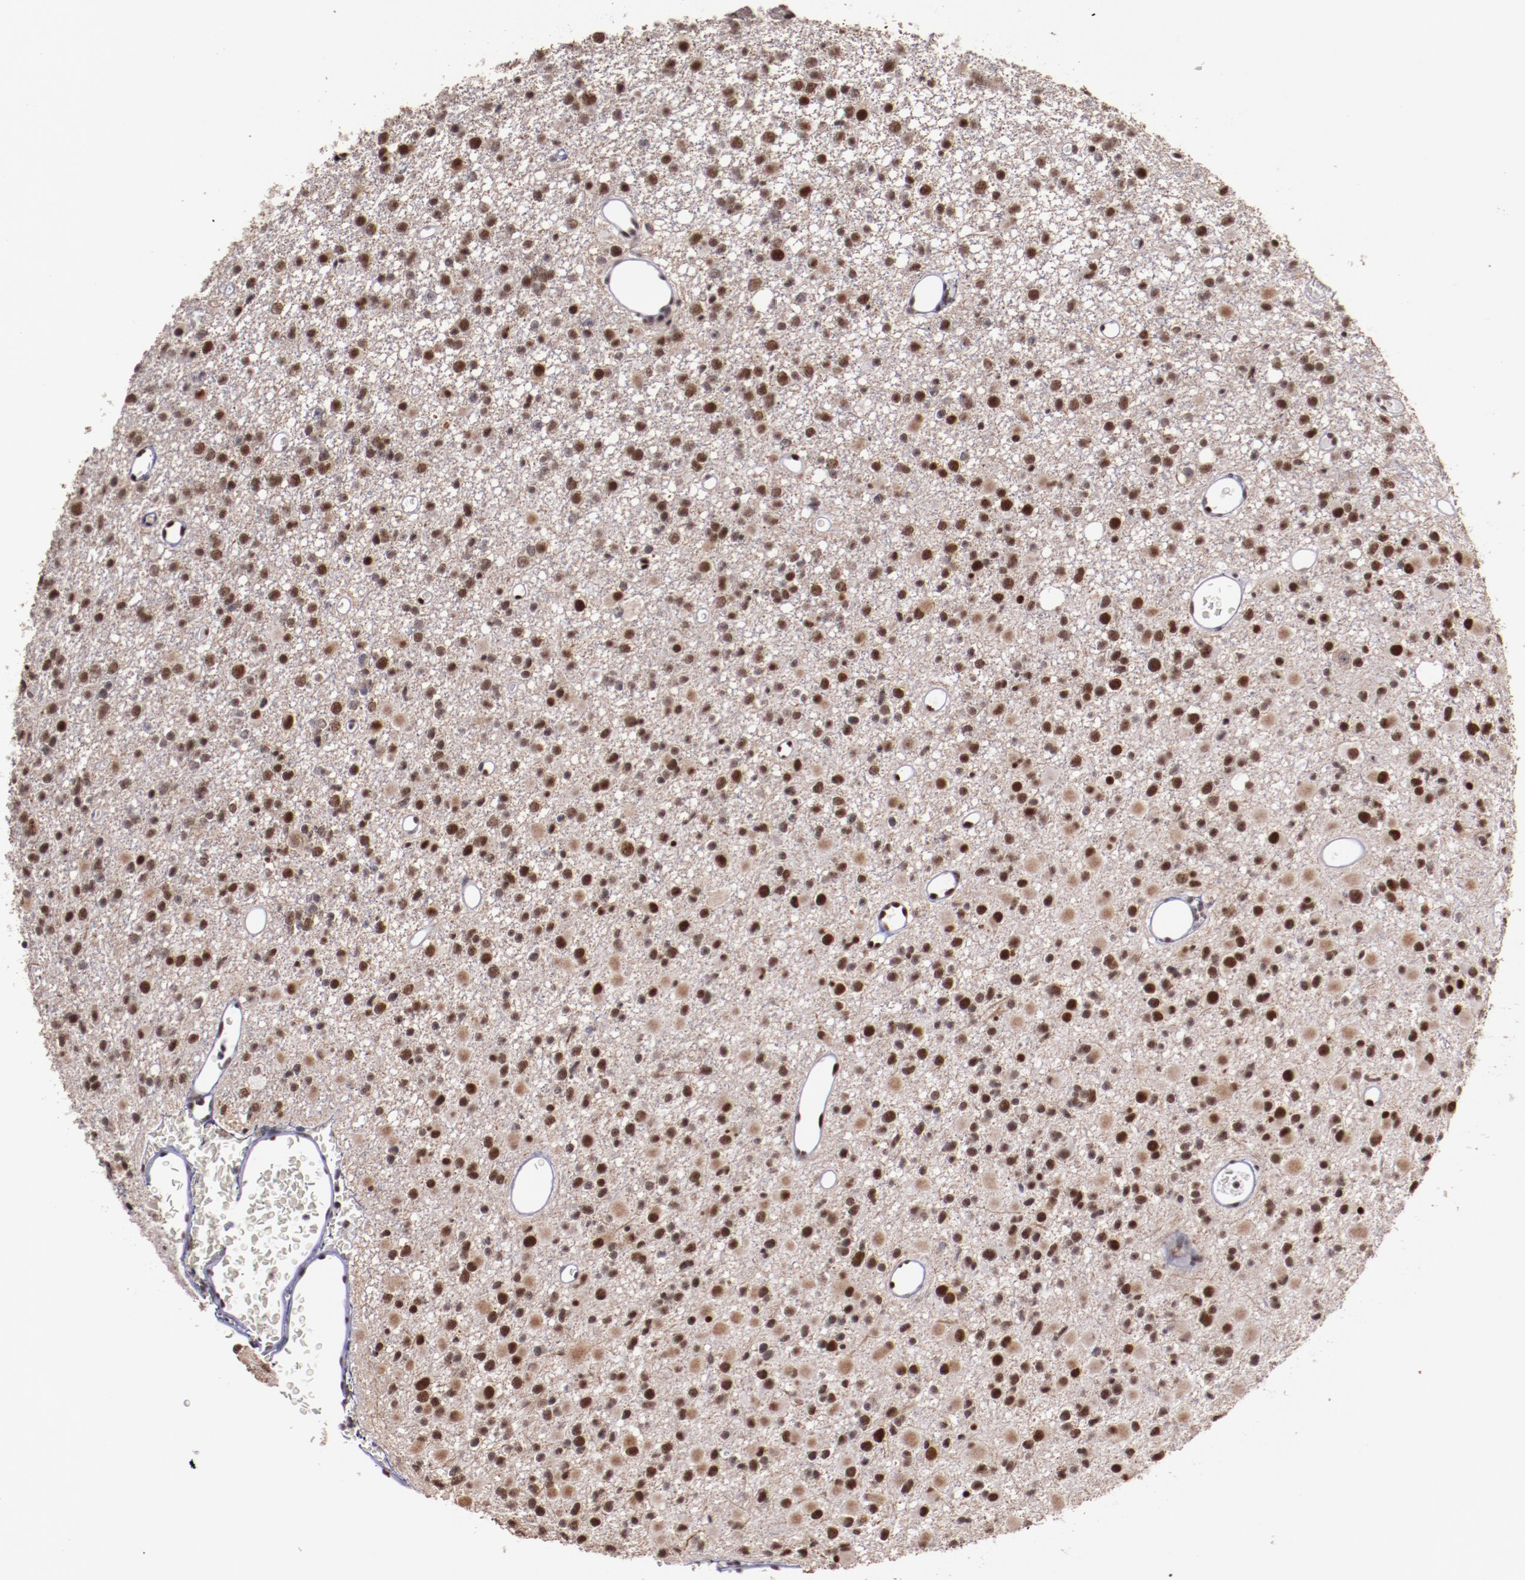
{"staining": {"intensity": "strong", "quantity": ">75%", "location": "nuclear"}, "tissue": "glioma", "cell_type": "Tumor cells", "image_type": "cancer", "snomed": [{"axis": "morphology", "description": "Glioma, malignant, Low grade"}, {"axis": "topography", "description": "Brain"}], "caption": "This histopathology image demonstrates immunohistochemistry (IHC) staining of human low-grade glioma (malignant), with high strong nuclear positivity in about >75% of tumor cells.", "gene": "PPP4R3A", "patient": {"sex": "male", "age": 42}}